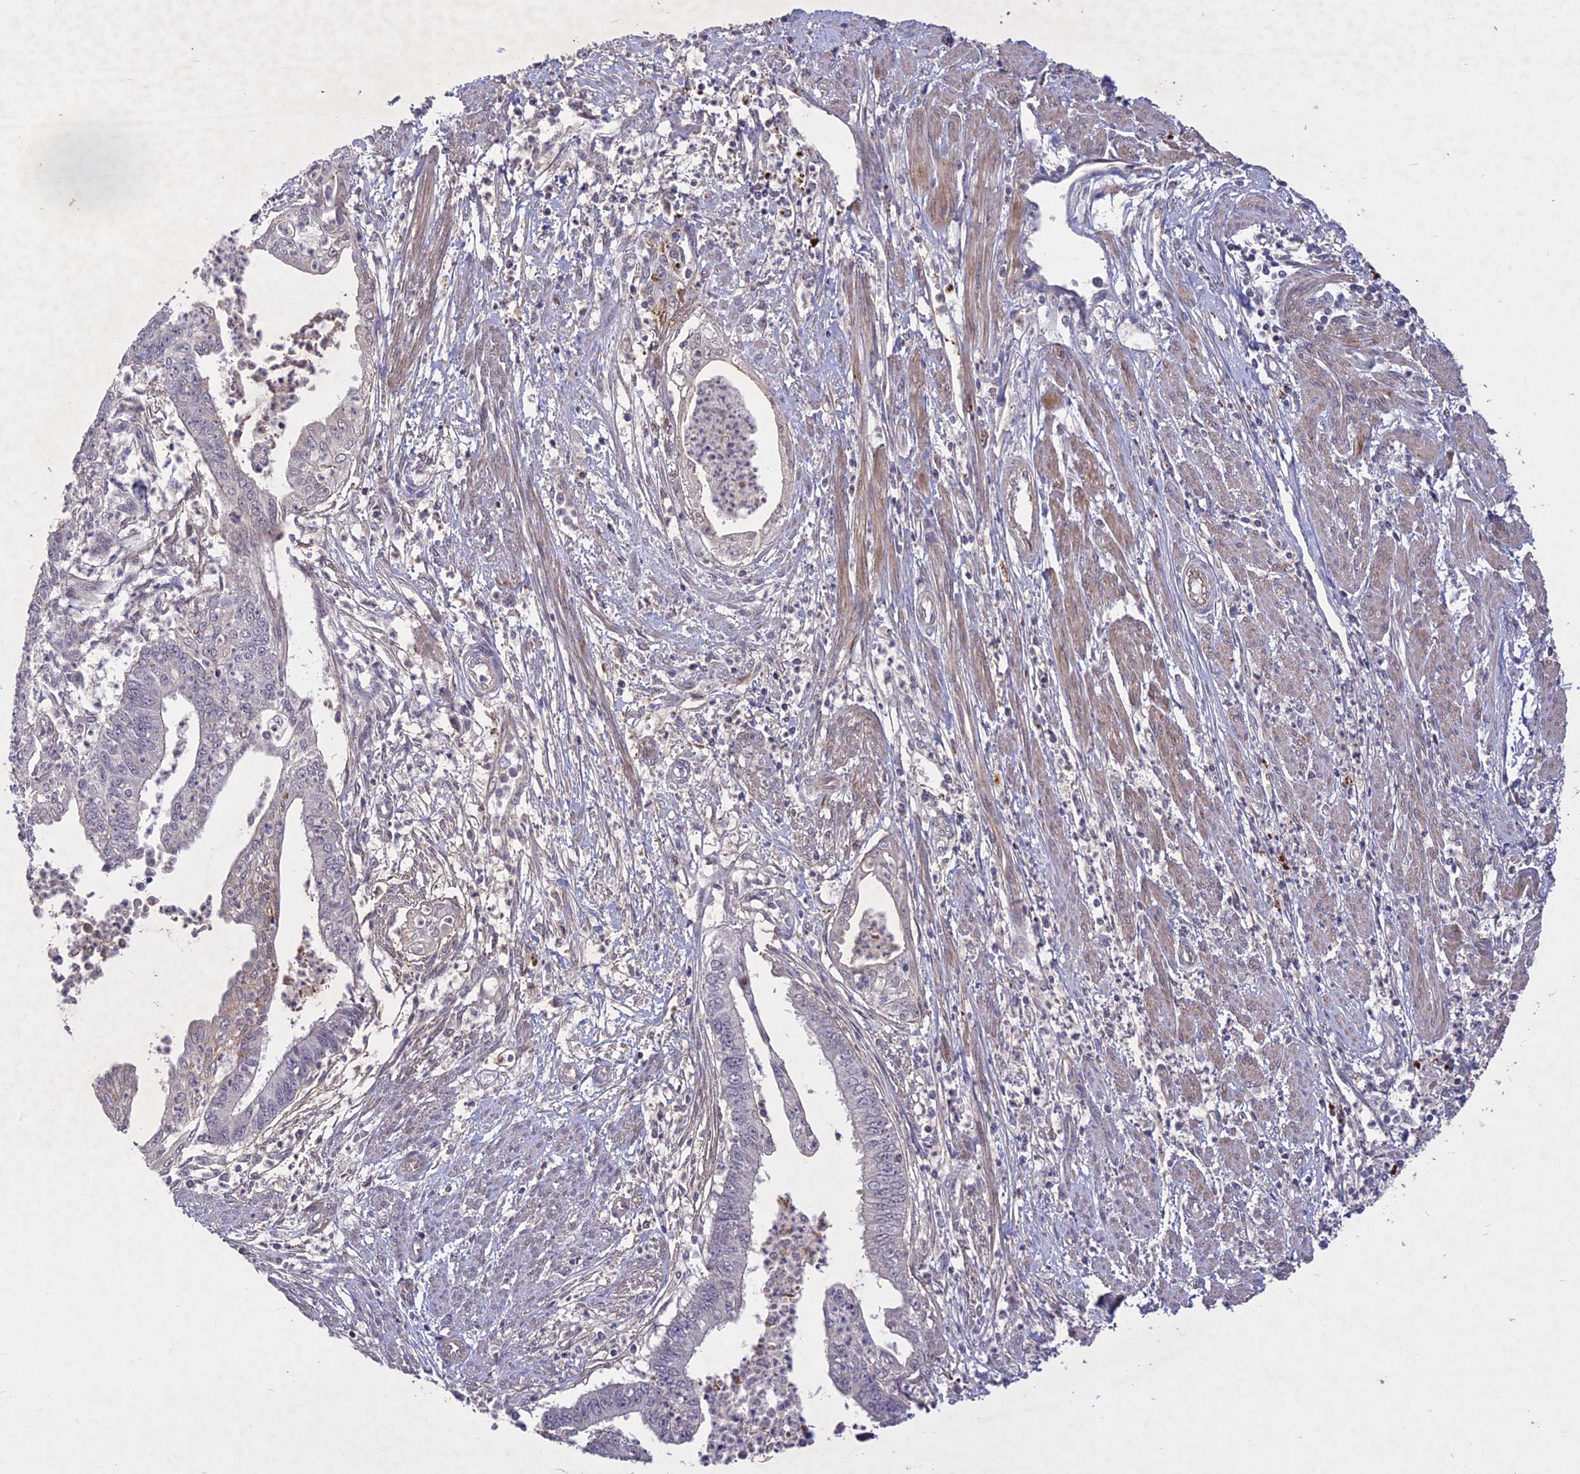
{"staining": {"intensity": "negative", "quantity": "none", "location": "none"}, "tissue": "endometrial cancer", "cell_type": "Tumor cells", "image_type": "cancer", "snomed": [{"axis": "morphology", "description": "Adenocarcinoma, NOS"}, {"axis": "topography", "description": "Endometrium"}], "caption": "Human adenocarcinoma (endometrial) stained for a protein using immunohistochemistry shows no expression in tumor cells.", "gene": "ADO", "patient": {"sex": "female", "age": 73}}